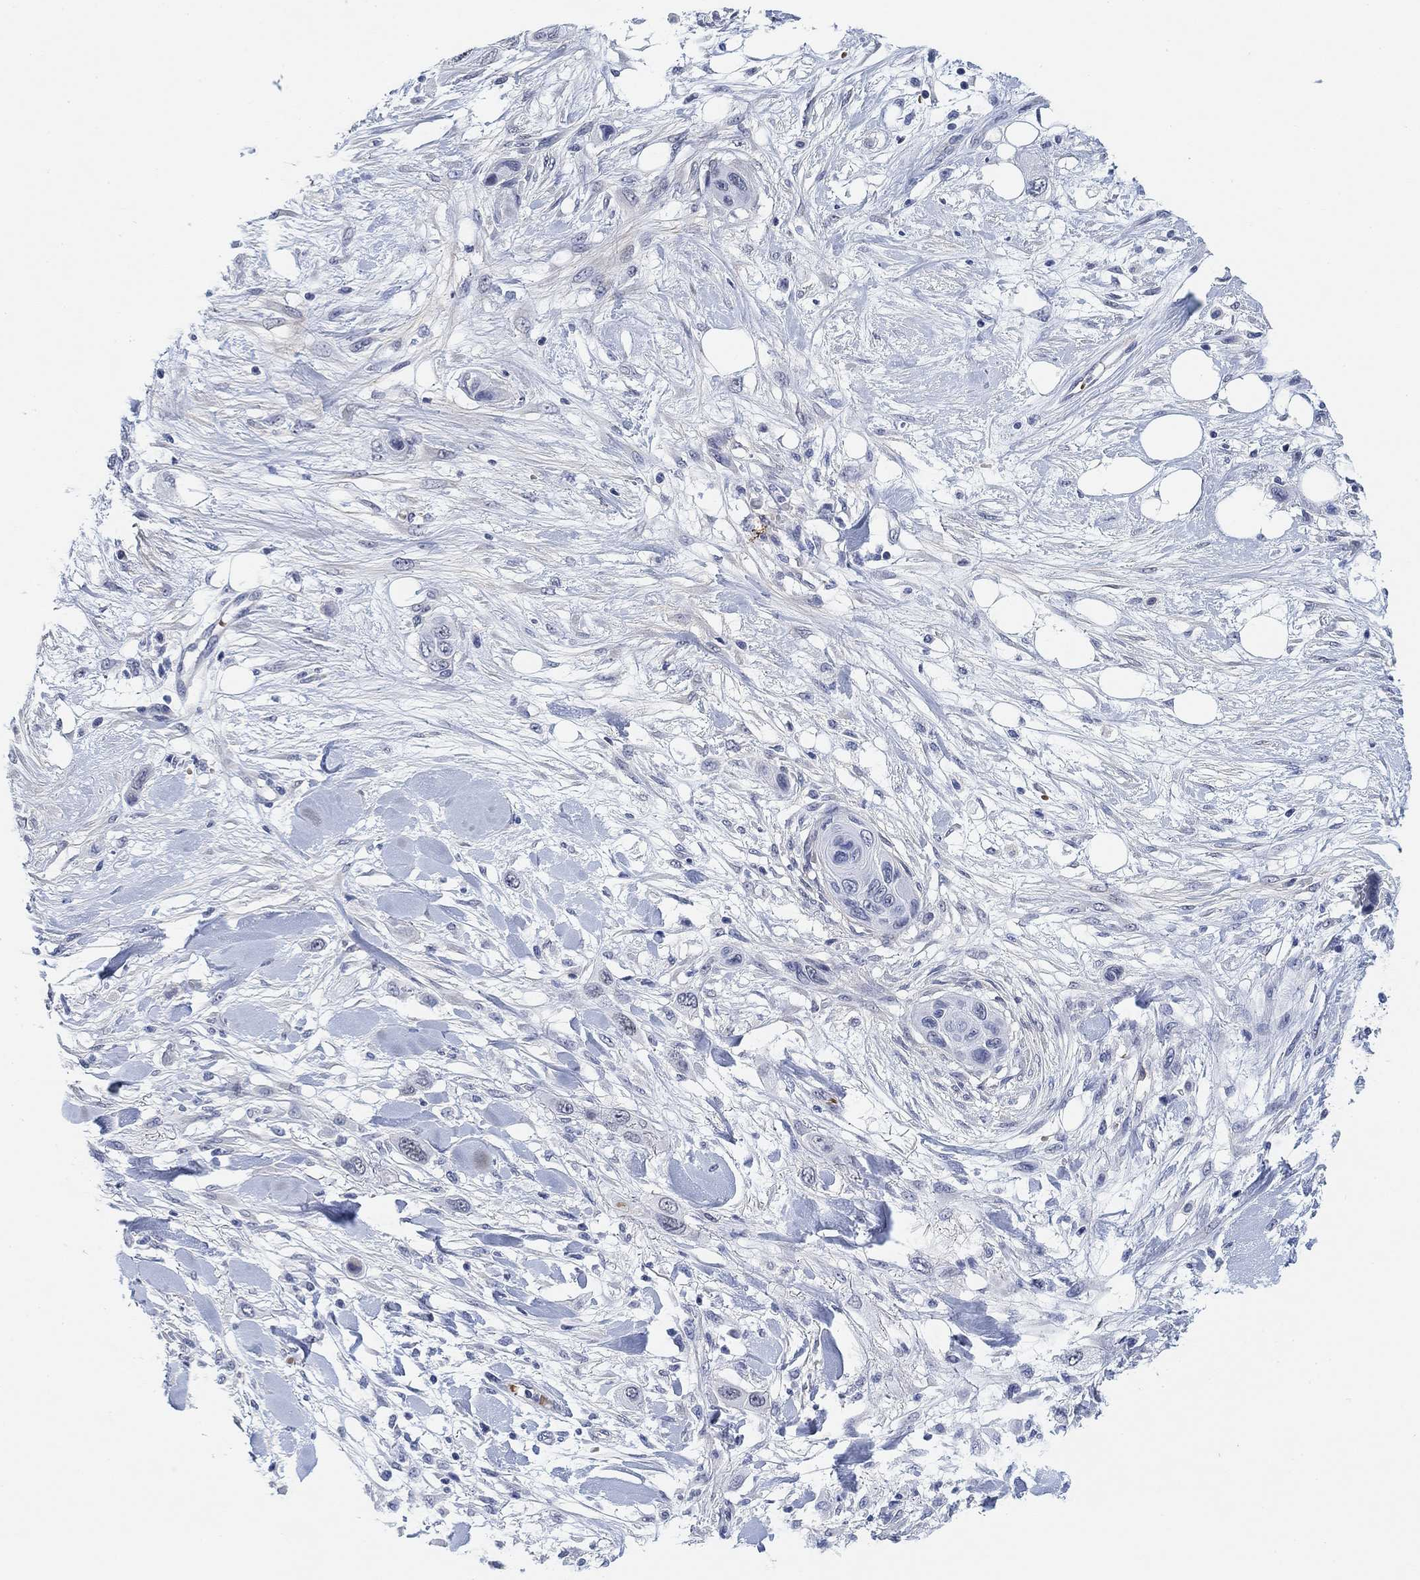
{"staining": {"intensity": "negative", "quantity": "none", "location": "none"}, "tissue": "skin cancer", "cell_type": "Tumor cells", "image_type": "cancer", "snomed": [{"axis": "morphology", "description": "Squamous cell carcinoma, NOS"}, {"axis": "topography", "description": "Skin"}], "caption": "This is an IHC micrograph of squamous cell carcinoma (skin). There is no expression in tumor cells.", "gene": "PAX6", "patient": {"sex": "male", "age": 79}}